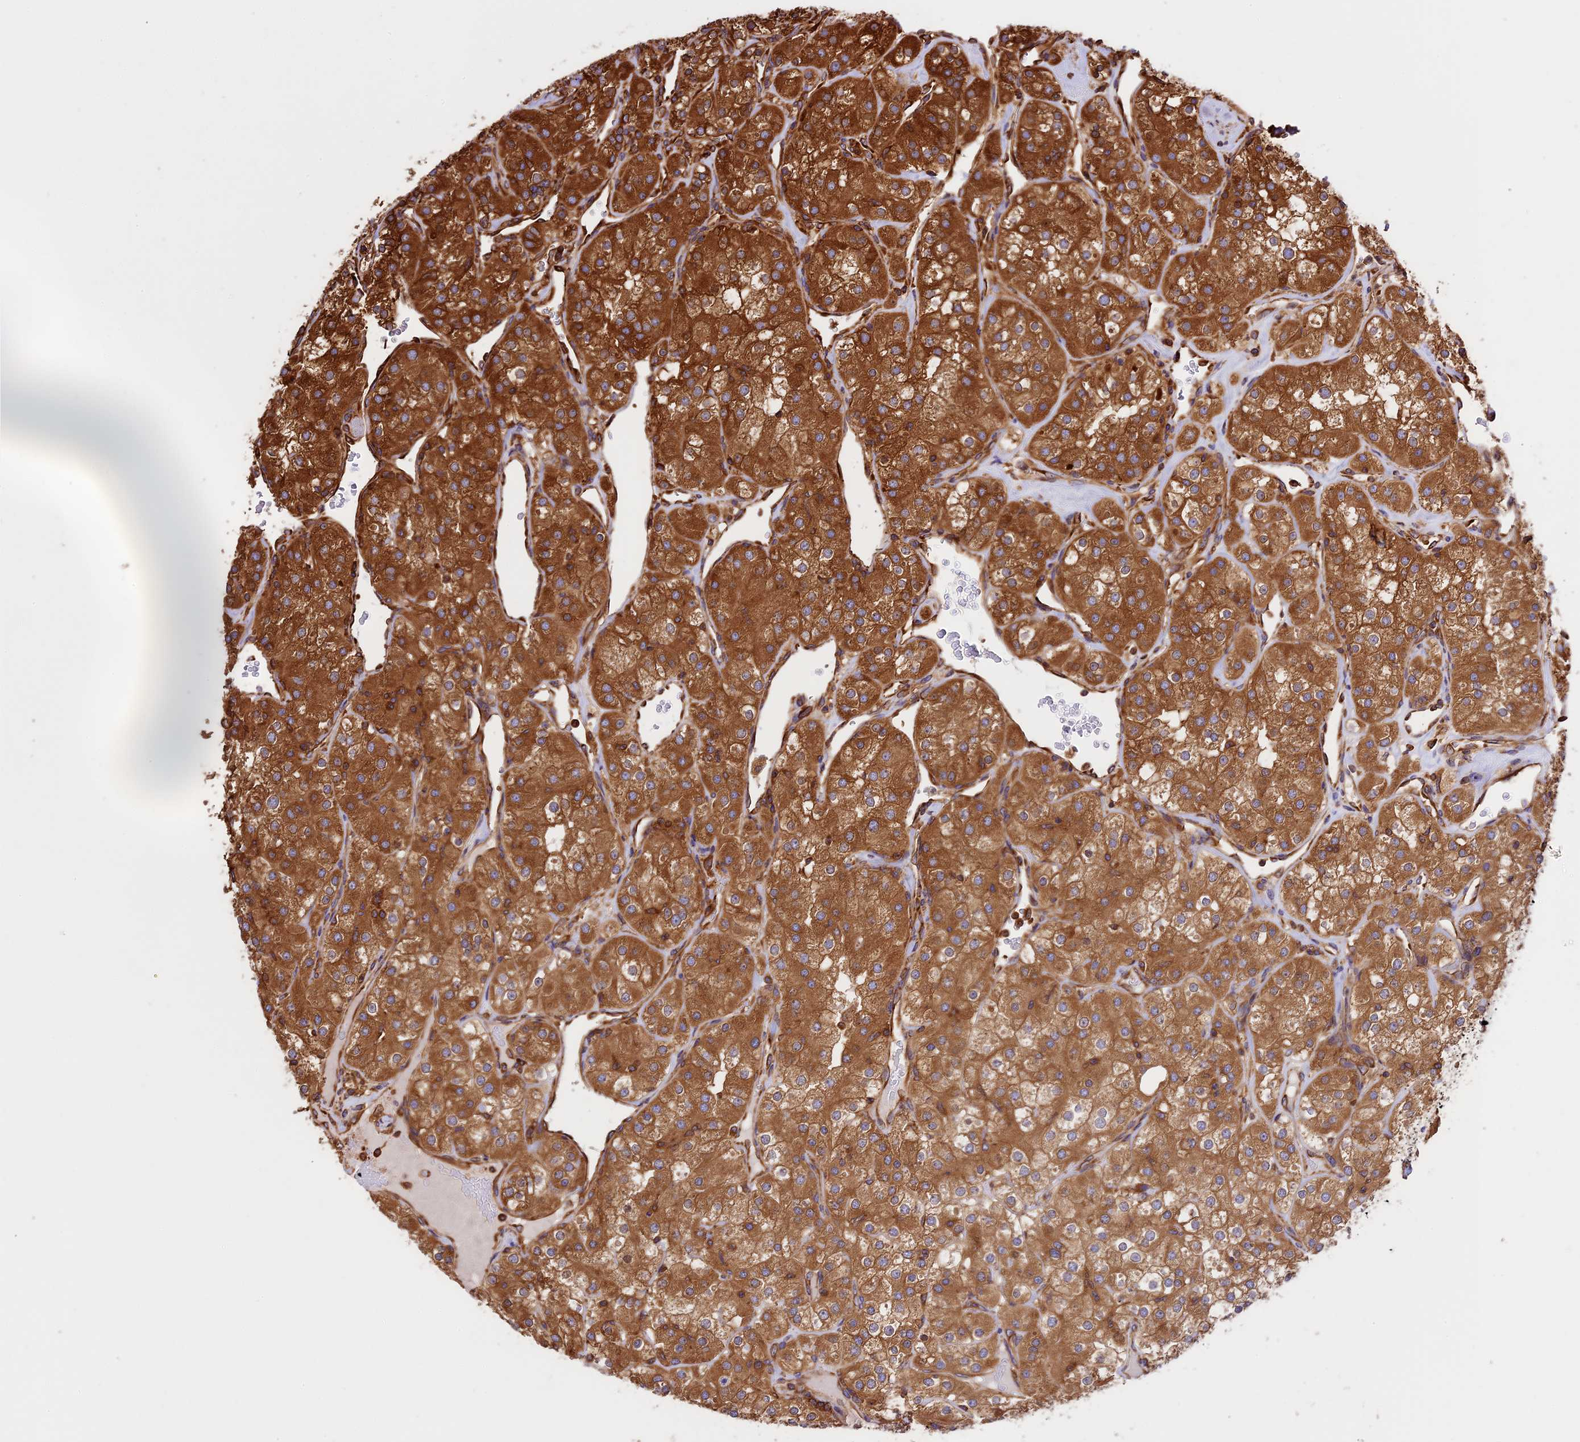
{"staining": {"intensity": "strong", "quantity": ">75%", "location": "cytoplasmic/membranous"}, "tissue": "renal cancer", "cell_type": "Tumor cells", "image_type": "cancer", "snomed": [{"axis": "morphology", "description": "Adenocarcinoma, NOS"}, {"axis": "topography", "description": "Kidney"}], "caption": "DAB (3,3'-diaminobenzidine) immunohistochemical staining of human renal cancer reveals strong cytoplasmic/membranous protein positivity in about >75% of tumor cells.", "gene": "KARS1", "patient": {"sex": "male", "age": 77}}